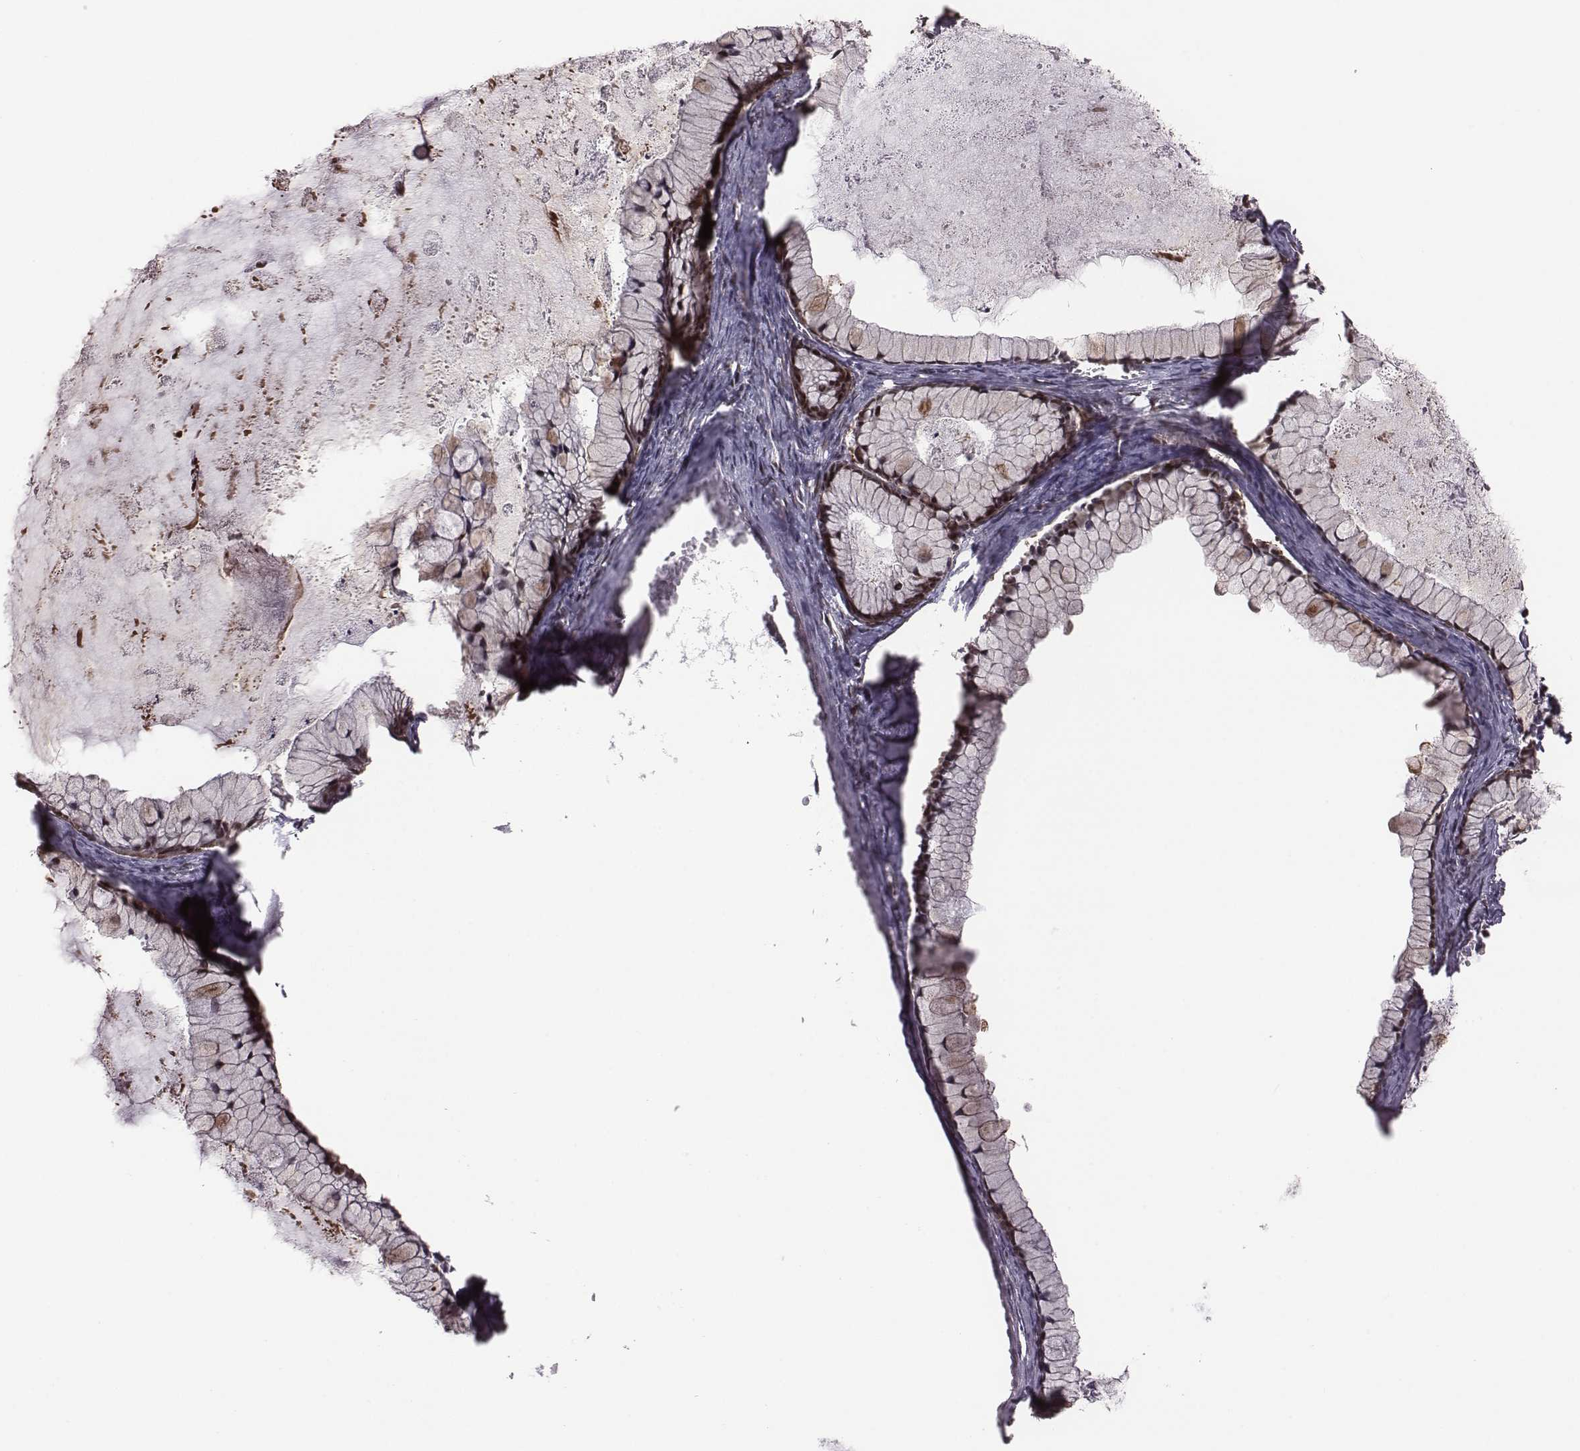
{"staining": {"intensity": "negative", "quantity": "none", "location": "none"}, "tissue": "ovarian cancer", "cell_type": "Tumor cells", "image_type": "cancer", "snomed": [{"axis": "morphology", "description": "Cystadenocarcinoma, mucinous, NOS"}, {"axis": "topography", "description": "Ovary"}], "caption": "The histopathology image shows no staining of tumor cells in ovarian cancer (mucinous cystadenocarcinoma).", "gene": "RPL3", "patient": {"sex": "female", "age": 41}}